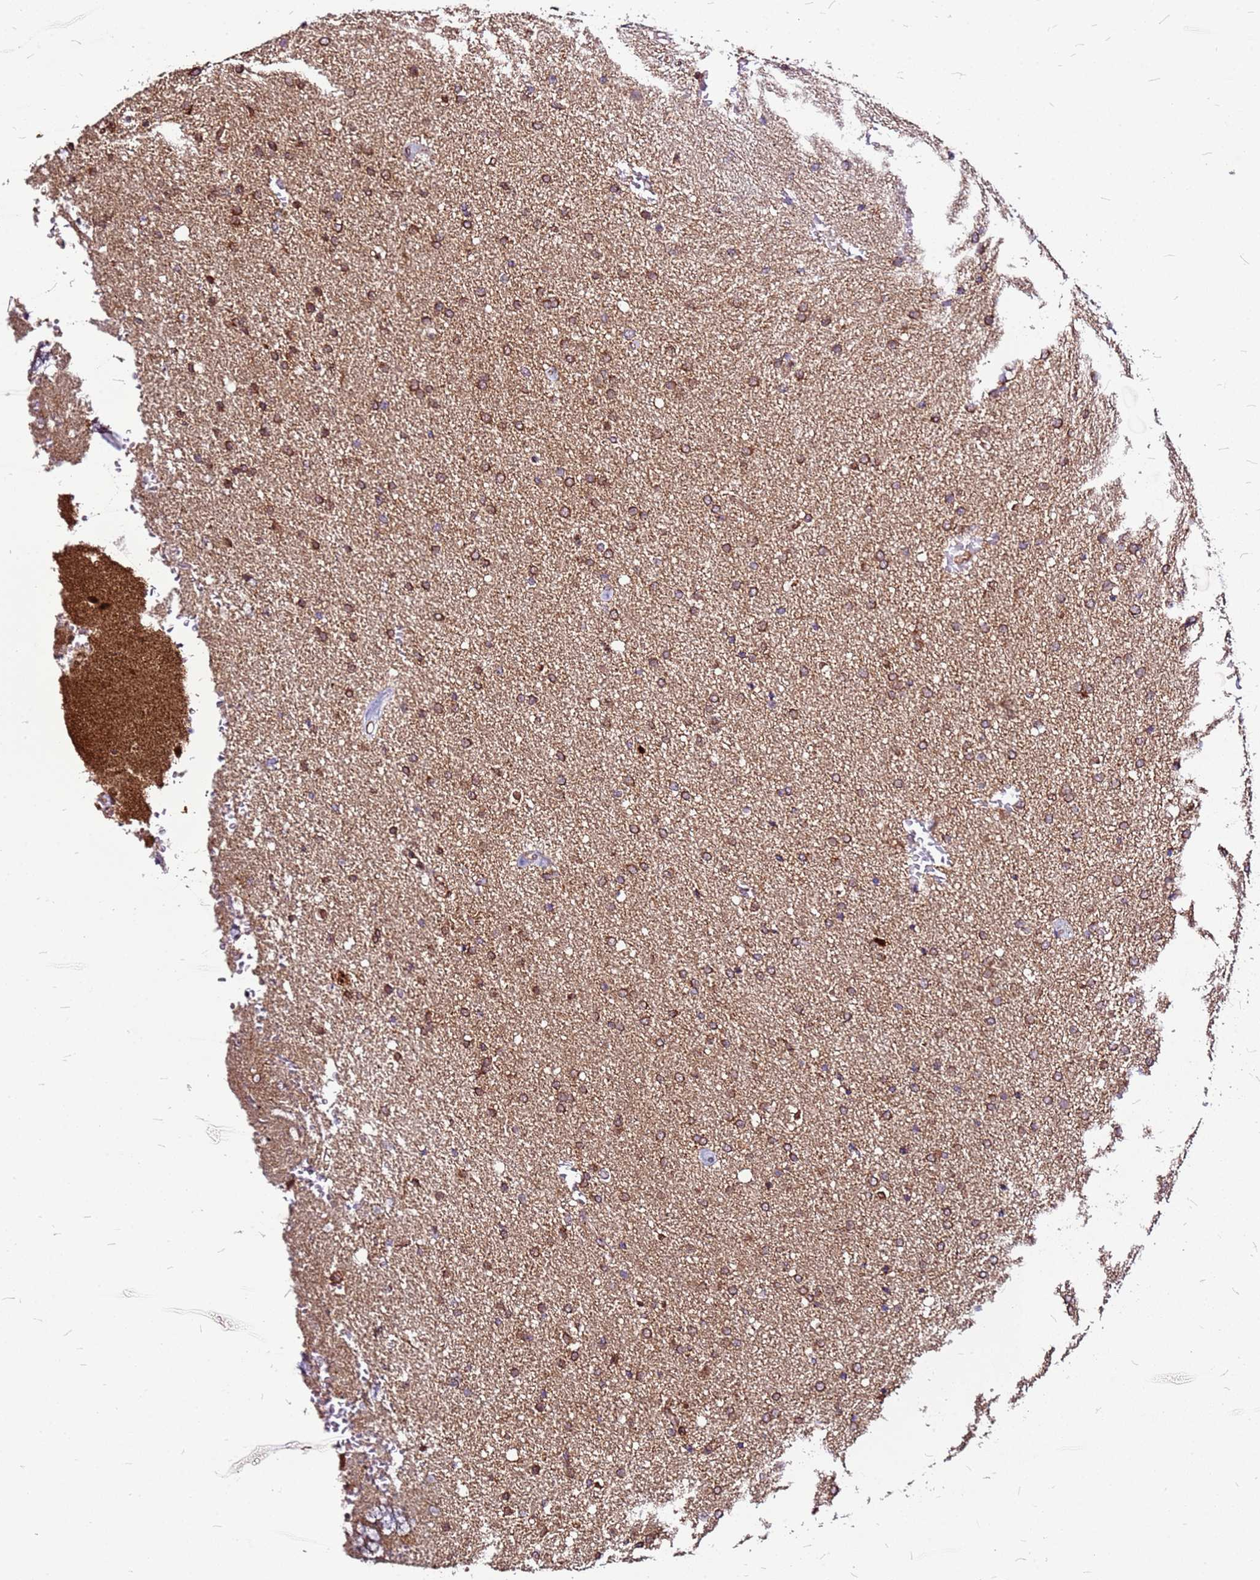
{"staining": {"intensity": "moderate", "quantity": ">75%", "location": "cytoplasmic/membranous"}, "tissue": "glioma", "cell_type": "Tumor cells", "image_type": "cancer", "snomed": [{"axis": "morphology", "description": "Glioma, malignant, High grade"}, {"axis": "topography", "description": "Brain"}], "caption": "Immunohistochemistry (IHC) photomicrograph of neoplastic tissue: malignant glioma (high-grade) stained using IHC reveals medium levels of moderate protein expression localized specifically in the cytoplasmic/membranous of tumor cells, appearing as a cytoplasmic/membranous brown color.", "gene": "OR51T1", "patient": {"sex": "male", "age": 72}}